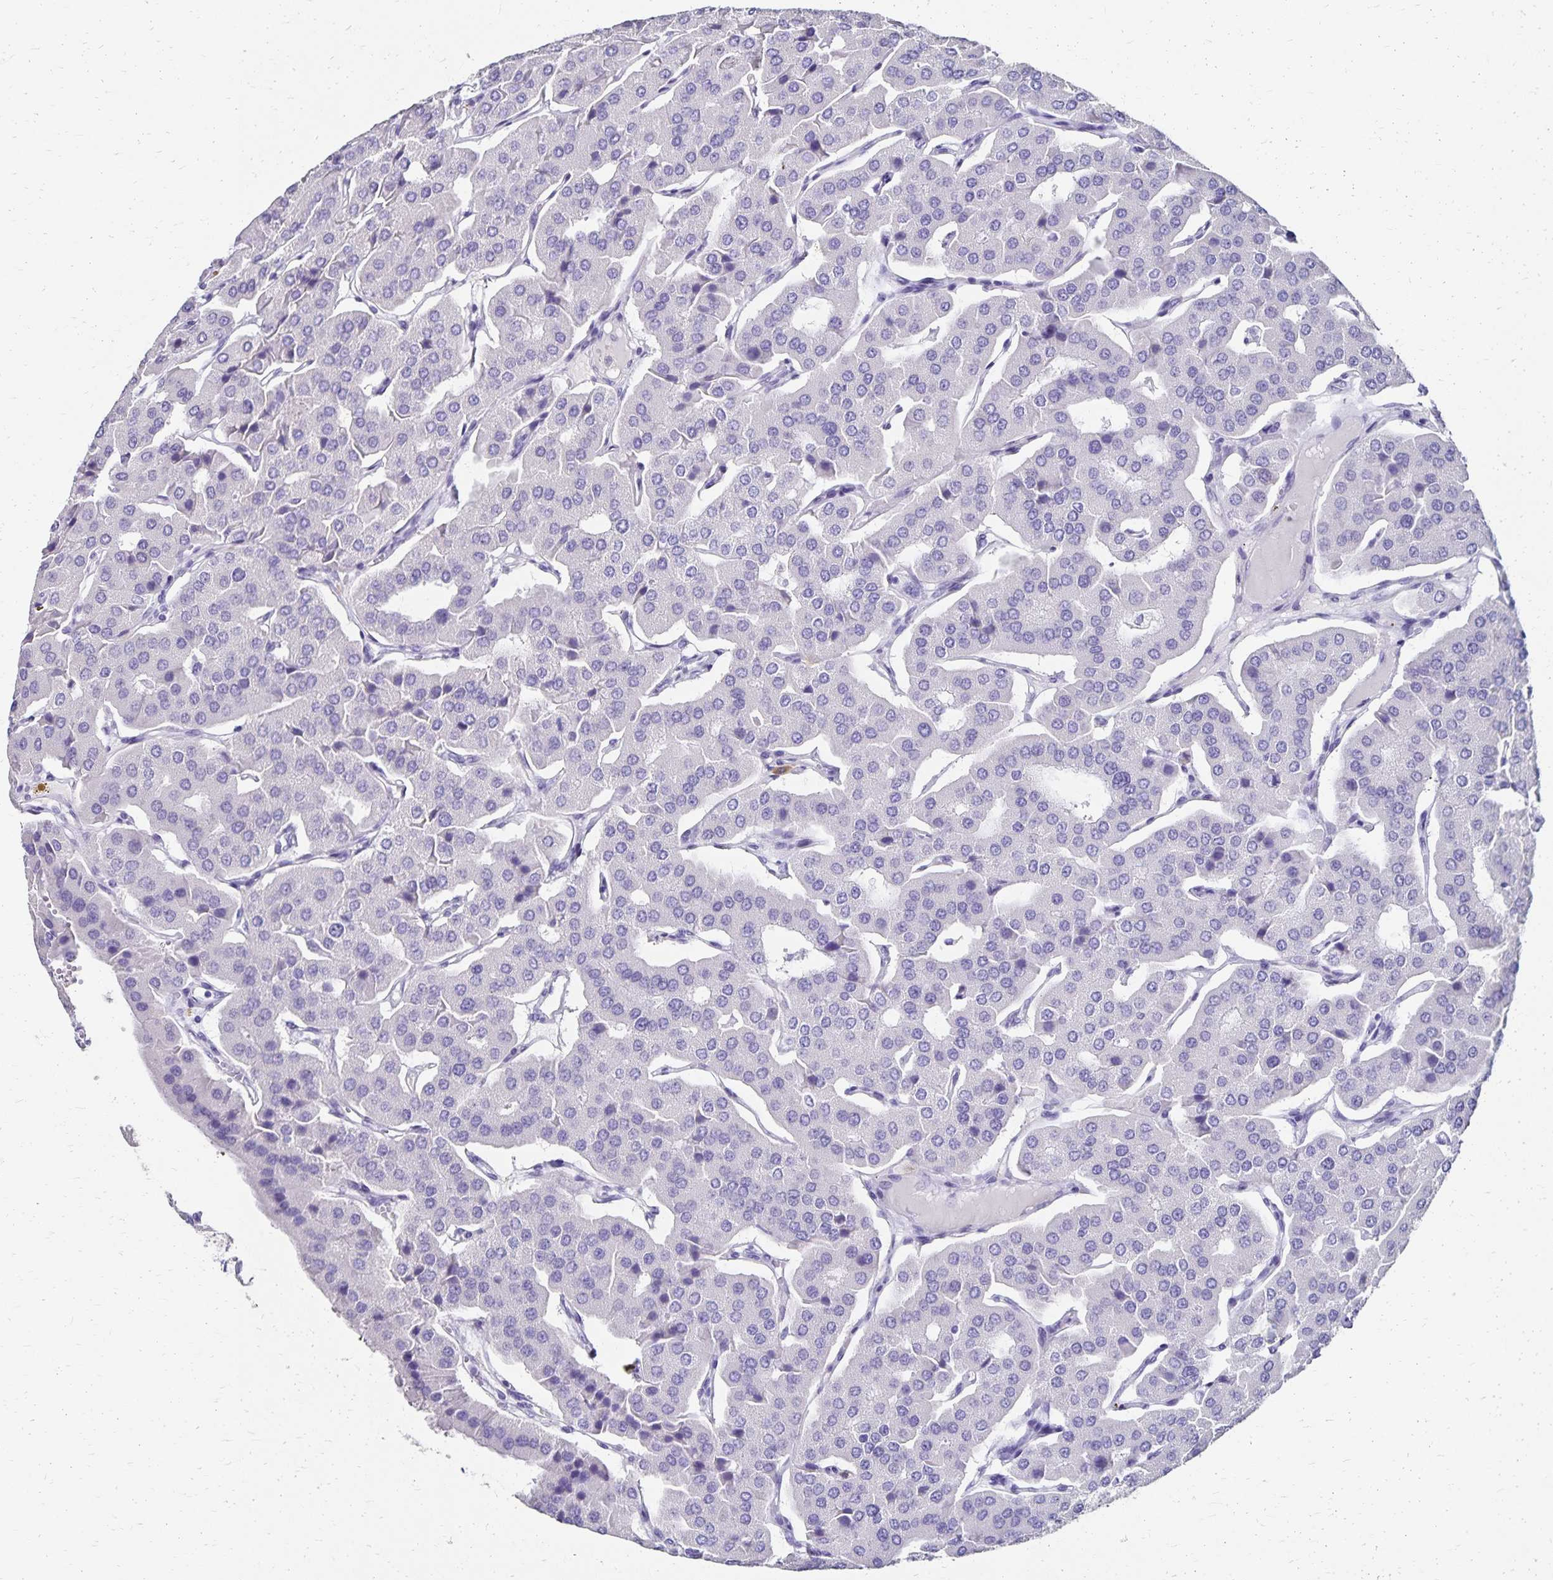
{"staining": {"intensity": "negative", "quantity": "none", "location": "none"}, "tissue": "parathyroid gland", "cell_type": "Glandular cells", "image_type": "normal", "snomed": [{"axis": "morphology", "description": "Normal tissue, NOS"}, {"axis": "morphology", "description": "Adenoma, NOS"}, {"axis": "topography", "description": "Parathyroid gland"}], "caption": "Parathyroid gland stained for a protein using immunohistochemistry shows no expression glandular cells.", "gene": "DYNLT4", "patient": {"sex": "female", "age": 86}}